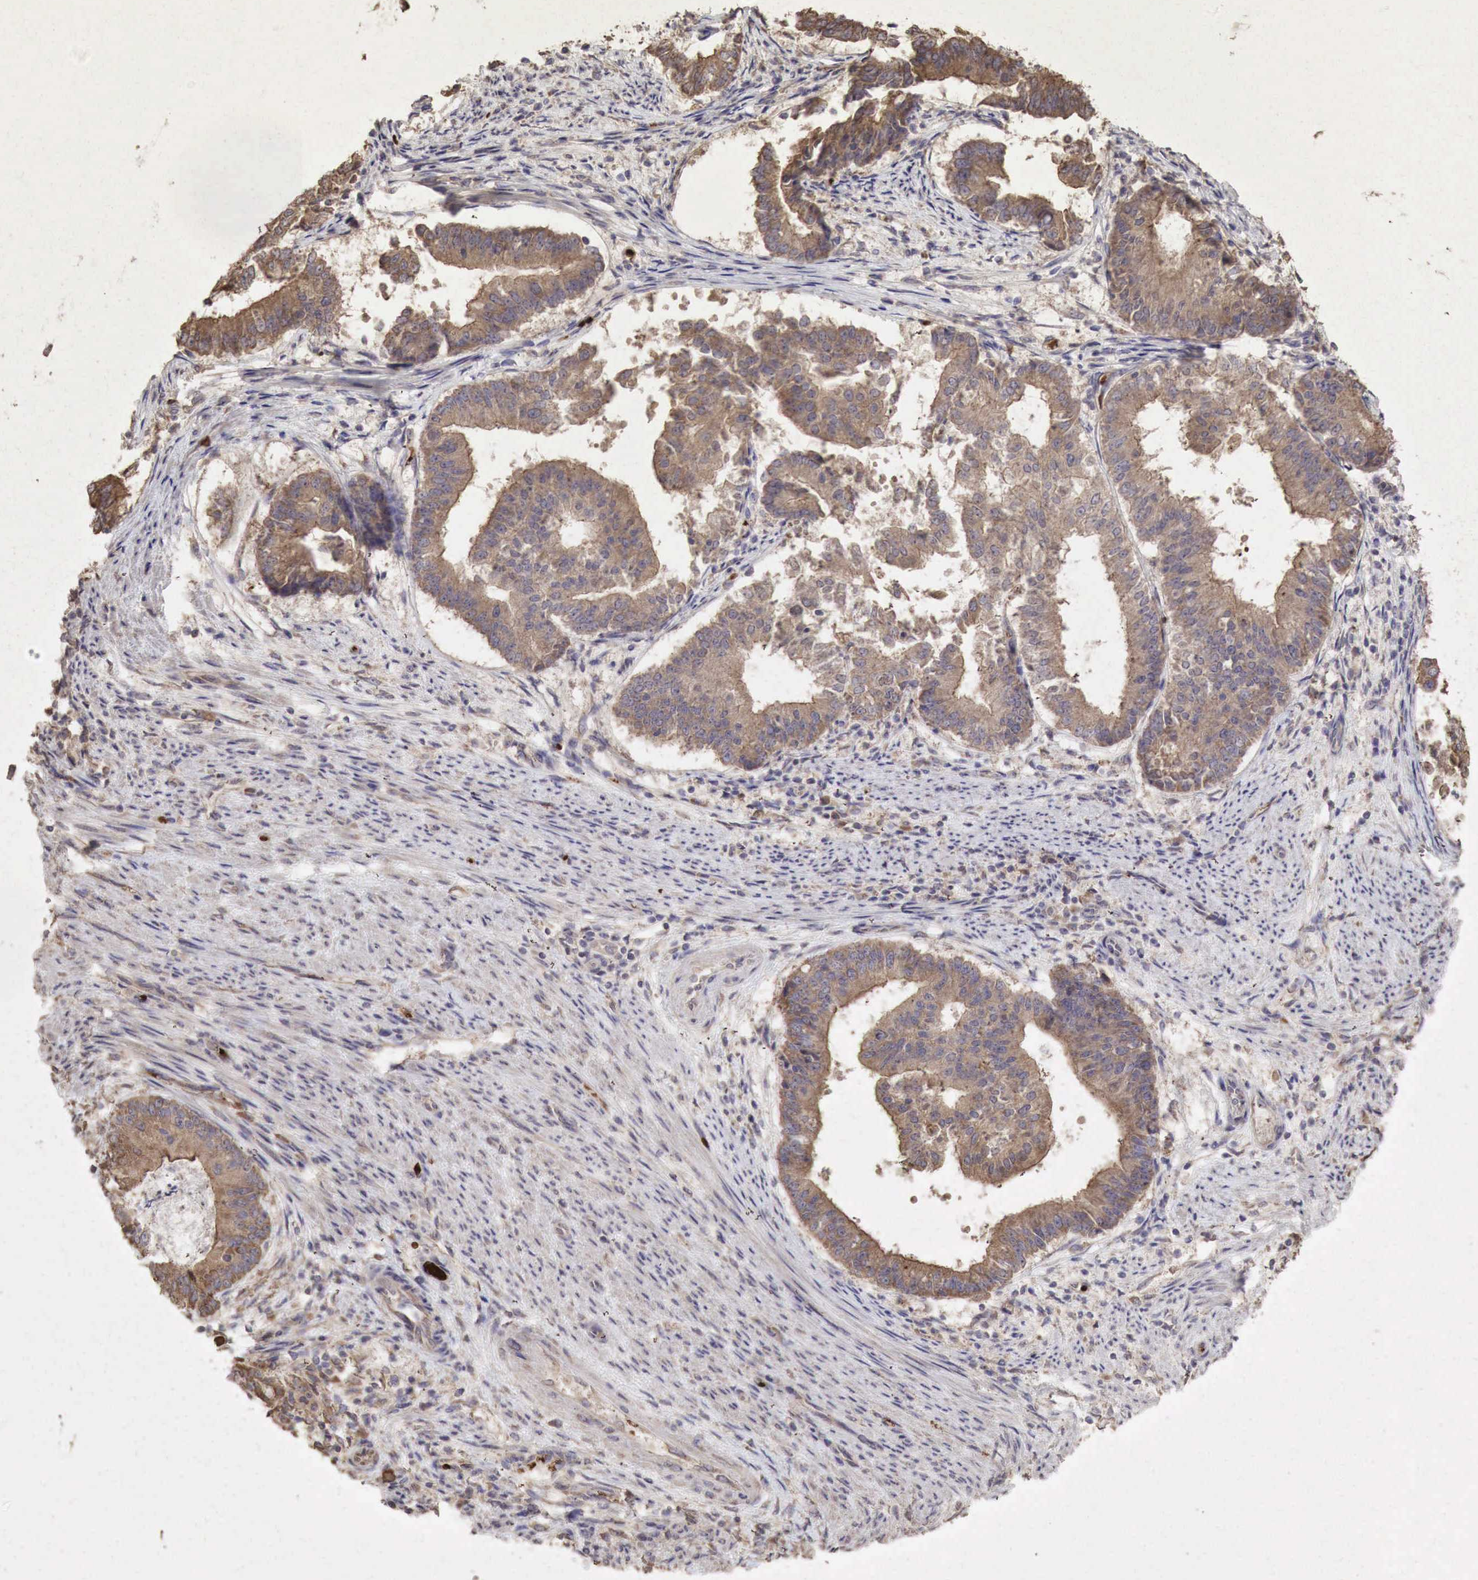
{"staining": {"intensity": "weak", "quantity": ">75%", "location": "cytoplasmic/membranous"}, "tissue": "endometrial cancer", "cell_type": "Tumor cells", "image_type": "cancer", "snomed": [{"axis": "morphology", "description": "Adenocarcinoma, NOS"}, {"axis": "topography", "description": "Endometrium"}], "caption": "Immunohistochemistry histopathology image of neoplastic tissue: human endometrial adenocarcinoma stained using immunohistochemistry (IHC) displays low levels of weak protein expression localized specifically in the cytoplasmic/membranous of tumor cells, appearing as a cytoplasmic/membranous brown color.", "gene": "PABPC5", "patient": {"sex": "female", "age": 63}}